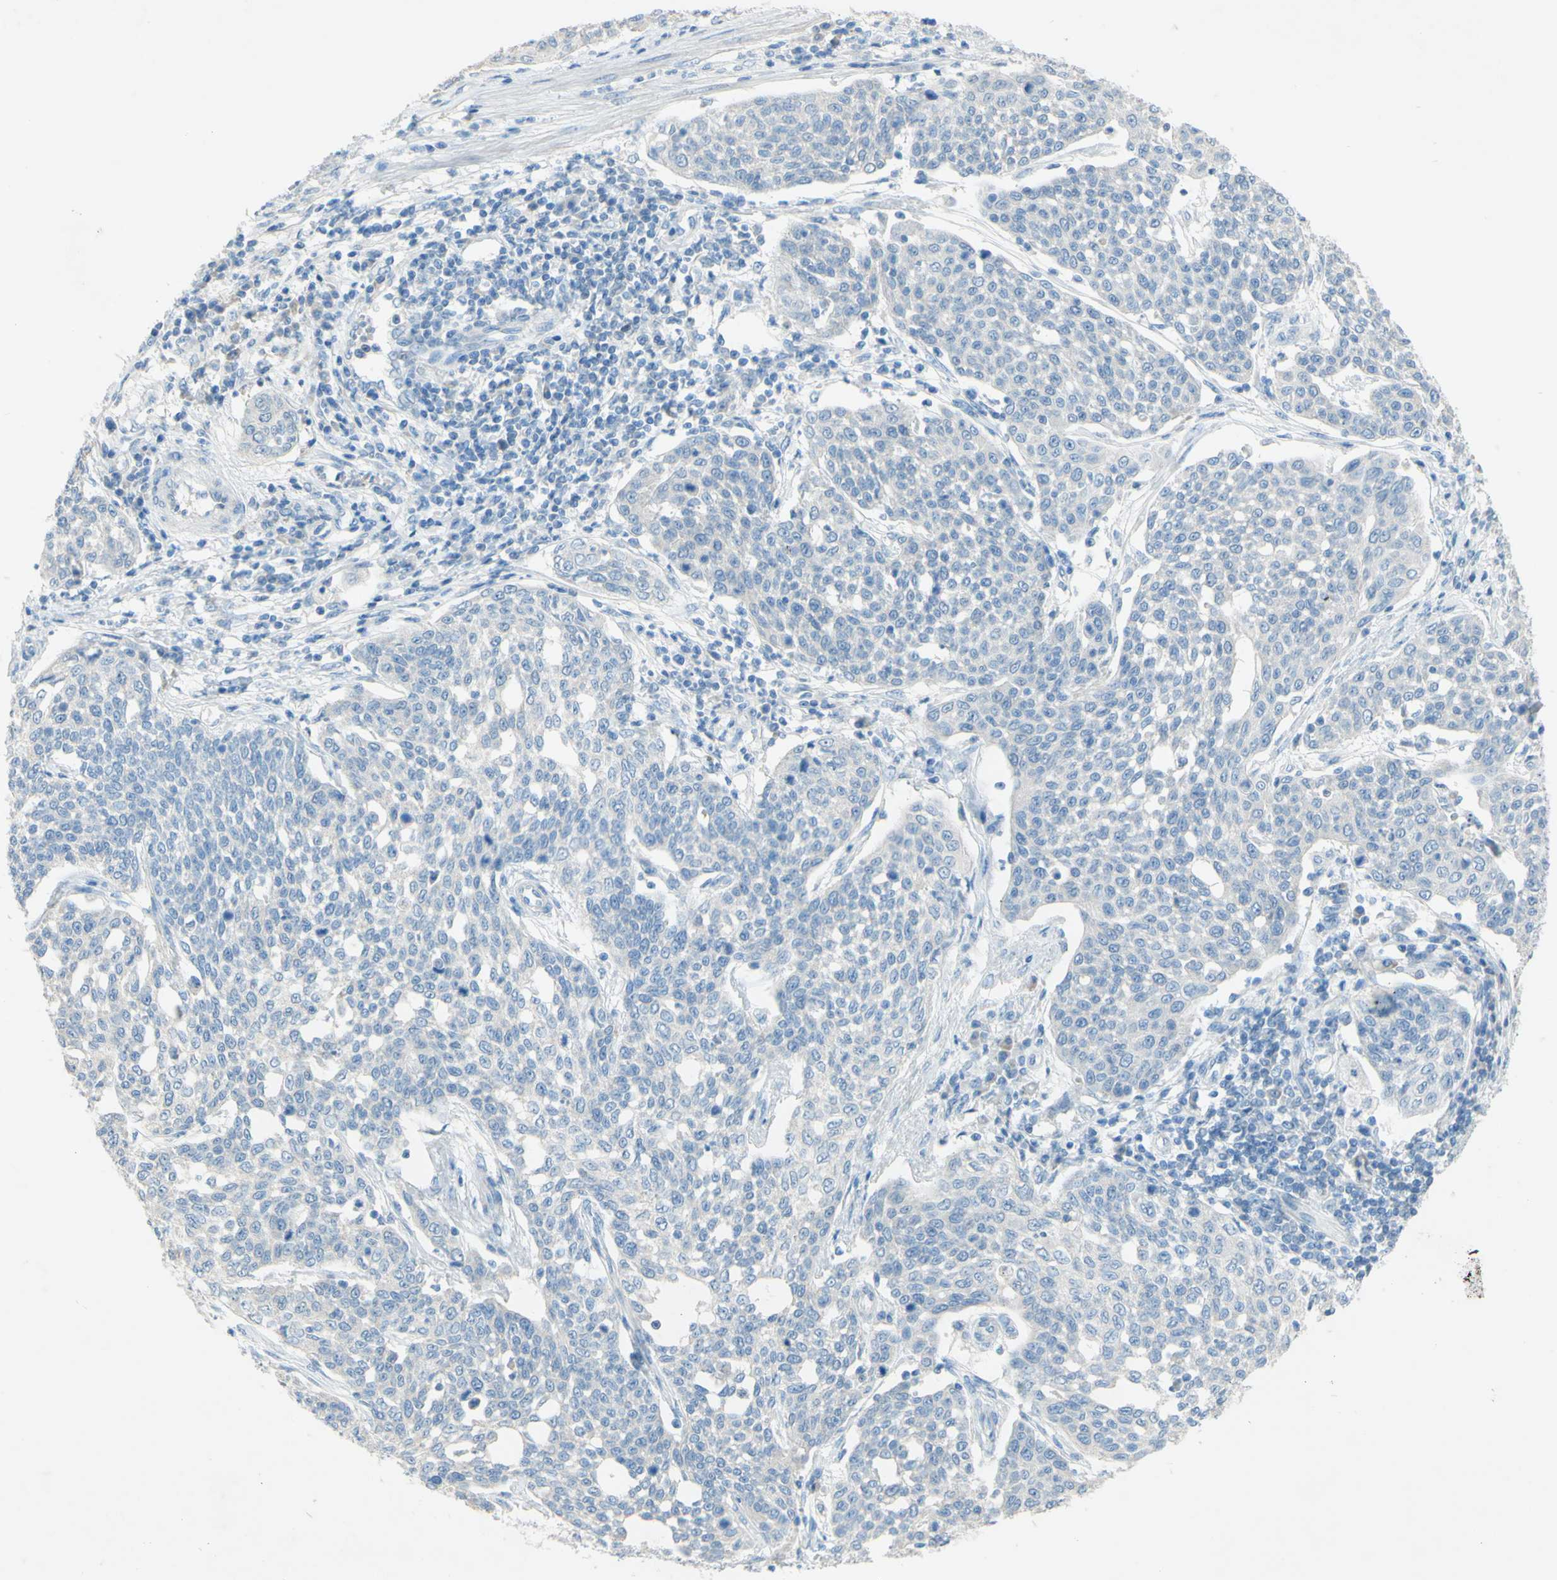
{"staining": {"intensity": "negative", "quantity": "none", "location": "none"}, "tissue": "cervical cancer", "cell_type": "Tumor cells", "image_type": "cancer", "snomed": [{"axis": "morphology", "description": "Squamous cell carcinoma, NOS"}, {"axis": "topography", "description": "Cervix"}], "caption": "This is an immunohistochemistry image of human cervical squamous cell carcinoma. There is no expression in tumor cells.", "gene": "ACADL", "patient": {"sex": "female", "age": 34}}